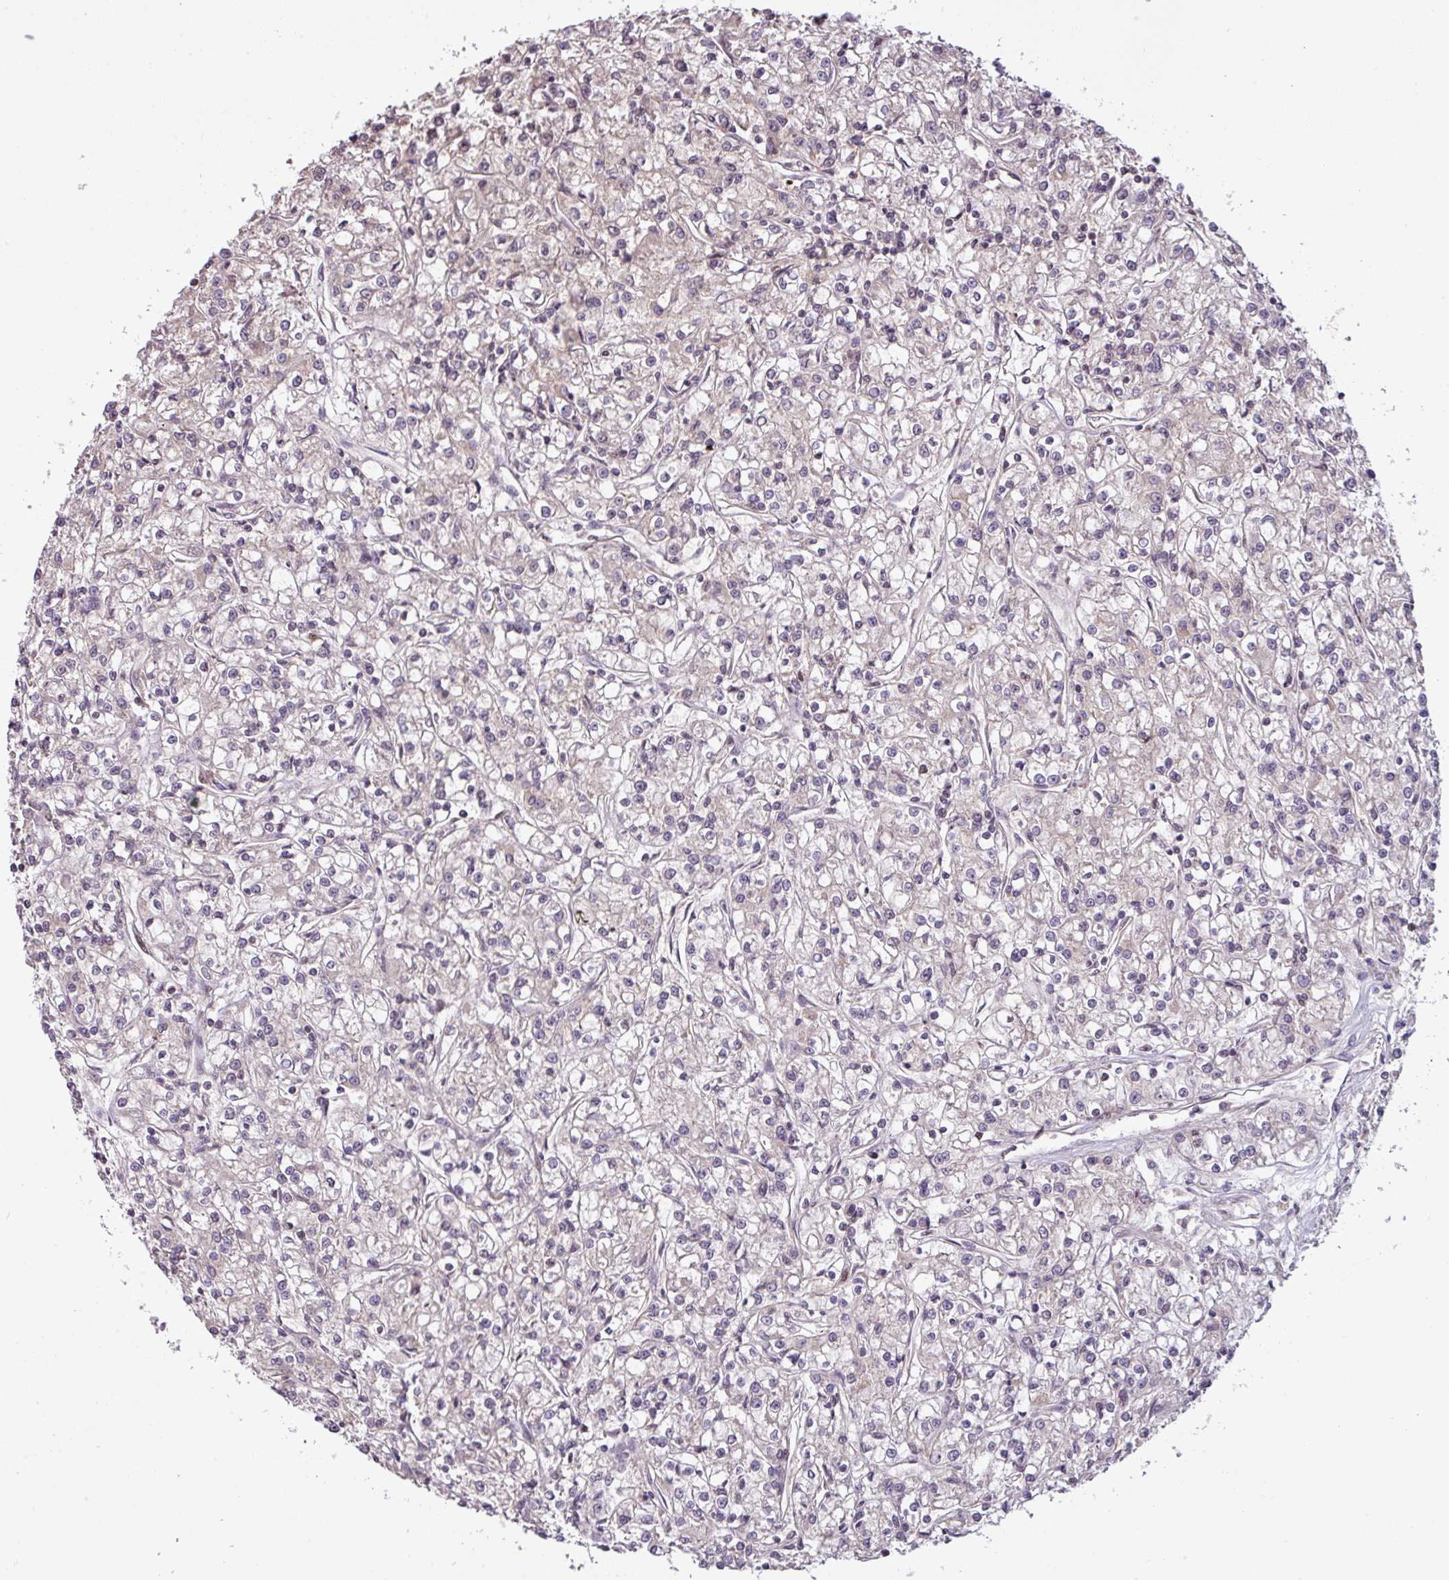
{"staining": {"intensity": "negative", "quantity": "none", "location": "none"}, "tissue": "renal cancer", "cell_type": "Tumor cells", "image_type": "cancer", "snomed": [{"axis": "morphology", "description": "Adenocarcinoma, NOS"}, {"axis": "topography", "description": "Kidney"}], "caption": "Tumor cells are negative for protein expression in human adenocarcinoma (renal).", "gene": "IRF2BPL", "patient": {"sex": "female", "age": 59}}